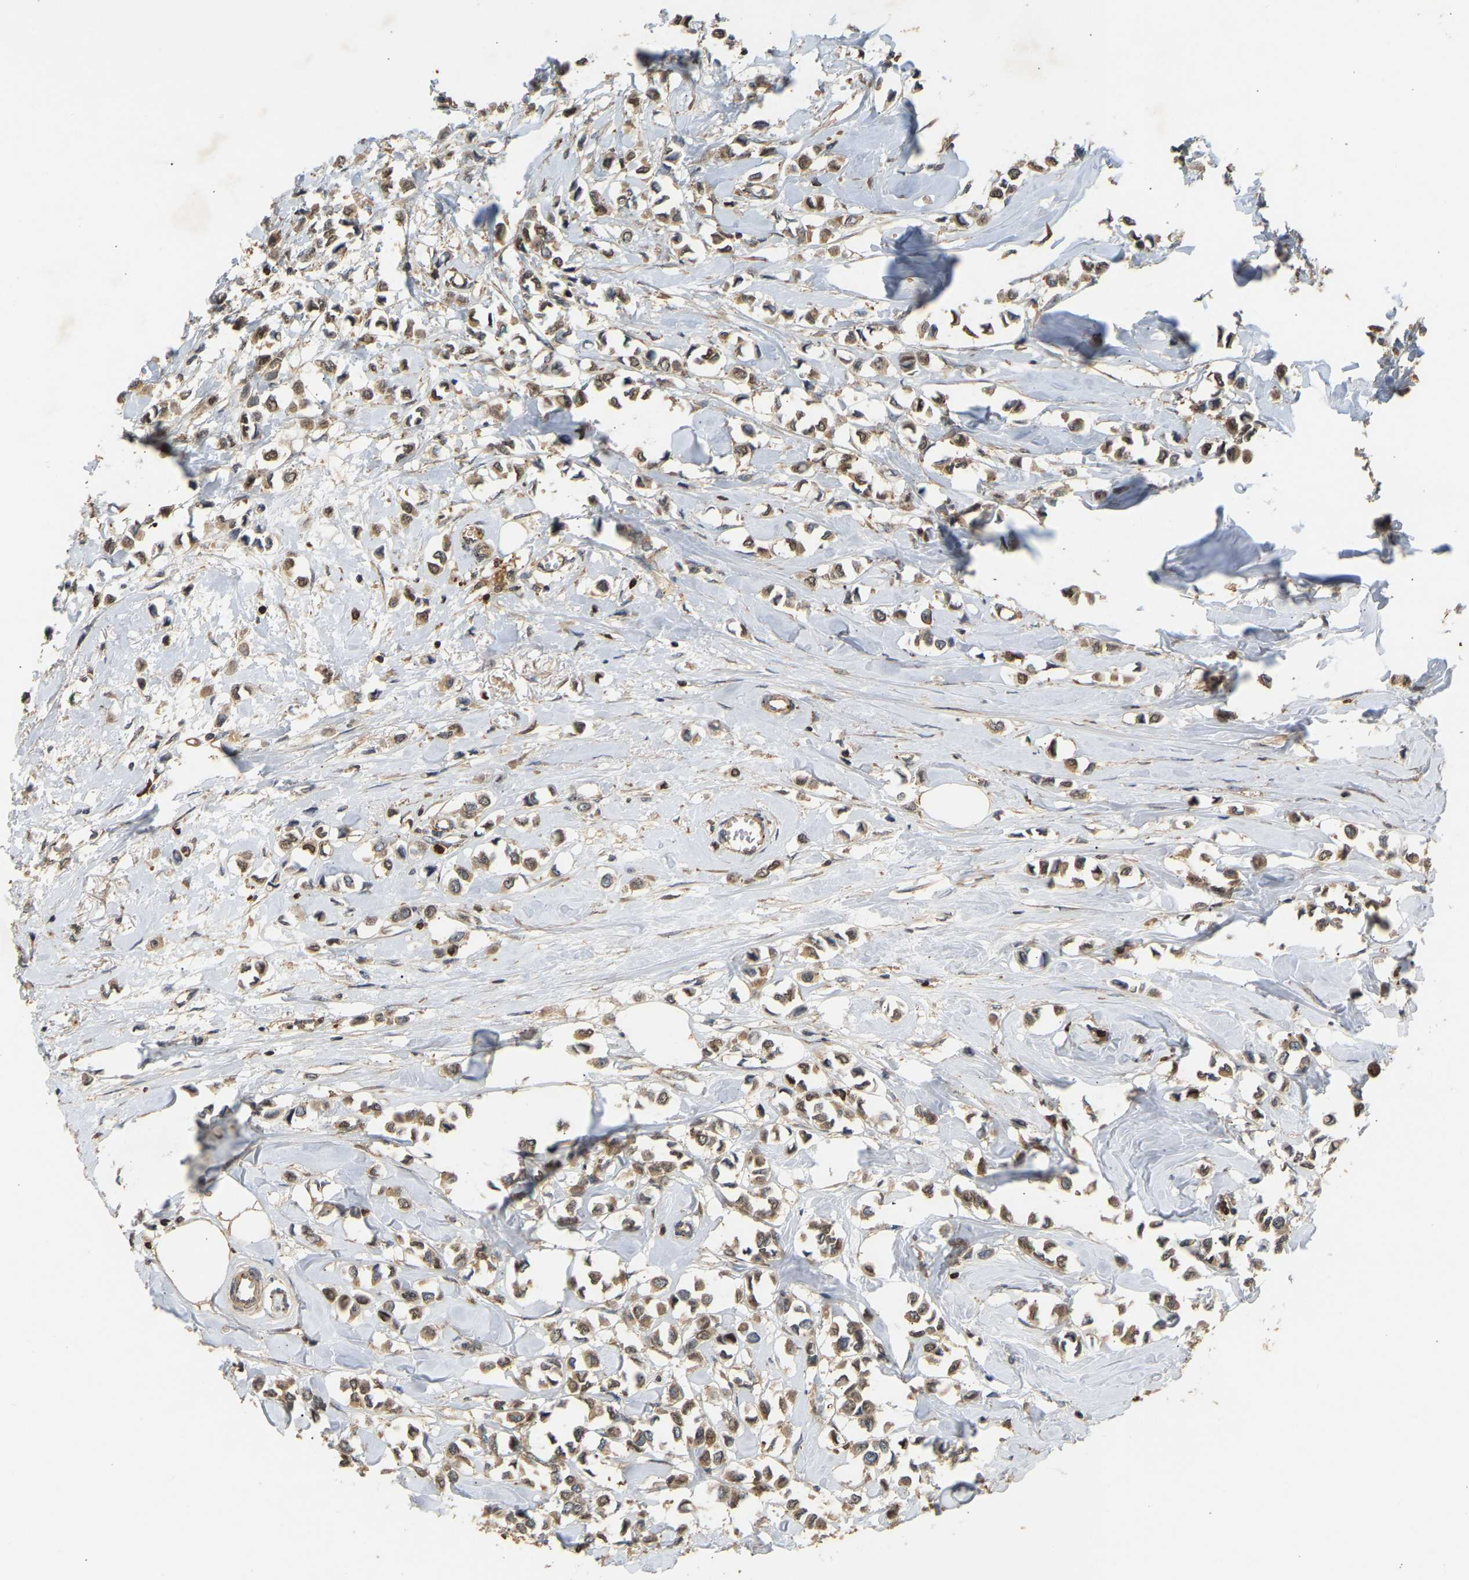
{"staining": {"intensity": "moderate", "quantity": ">75%", "location": "cytoplasmic/membranous"}, "tissue": "breast cancer", "cell_type": "Tumor cells", "image_type": "cancer", "snomed": [{"axis": "morphology", "description": "Lobular carcinoma"}, {"axis": "topography", "description": "Breast"}], "caption": "High-magnification brightfield microscopy of breast cancer stained with DAB (3,3'-diaminobenzidine) (brown) and counterstained with hematoxylin (blue). tumor cells exhibit moderate cytoplasmic/membranous staining is identified in about>75% of cells.", "gene": "GOPC", "patient": {"sex": "female", "age": 51}}